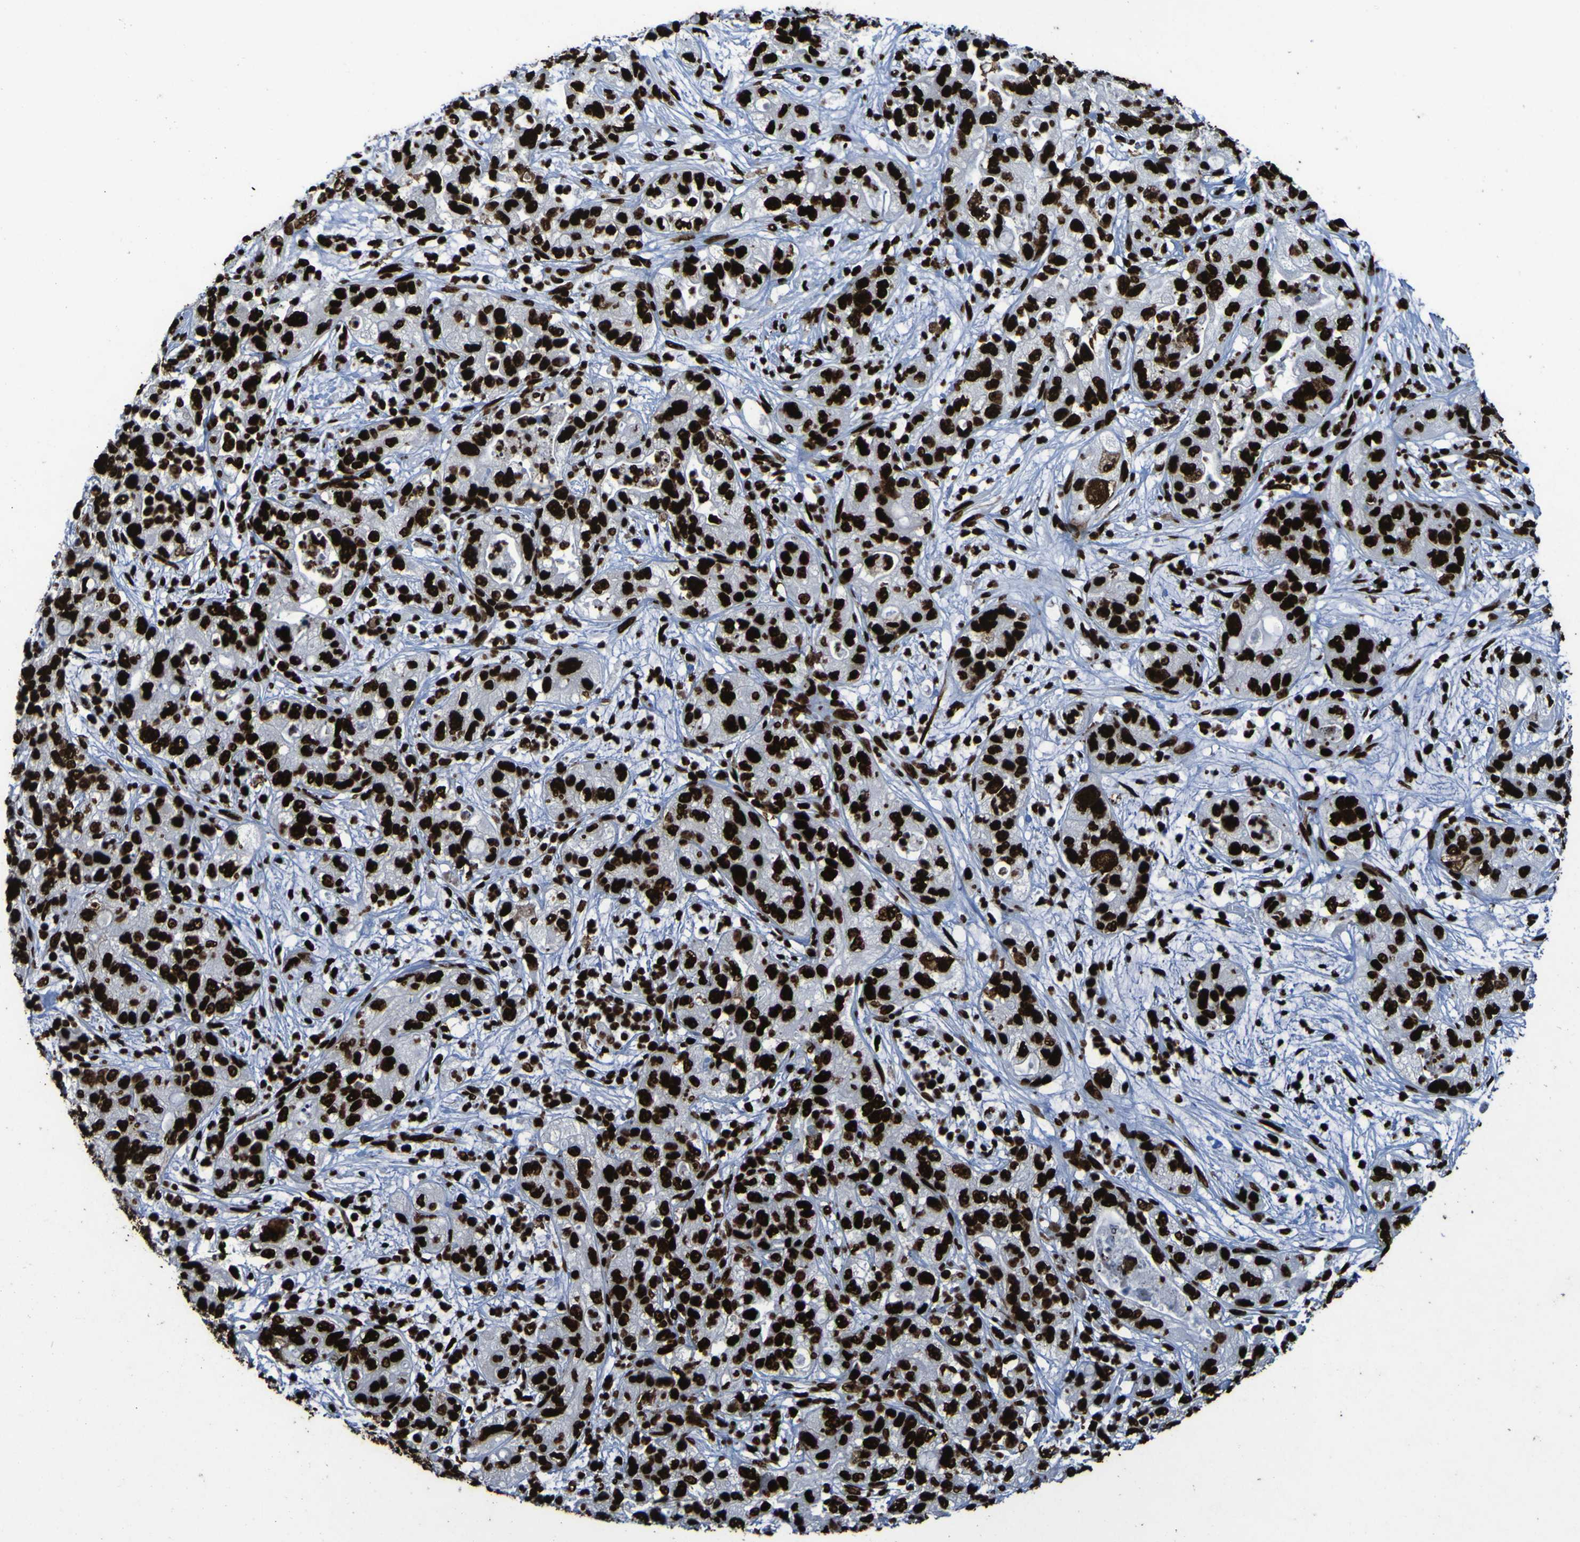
{"staining": {"intensity": "strong", "quantity": ">75%", "location": "nuclear"}, "tissue": "pancreatic cancer", "cell_type": "Tumor cells", "image_type": "cancer", "snomed": [{"axis": "morphology", "description": "Adenocarcinoma, NOS"}, {"axis": "topography", "description": "Pancreas"}], "caption": "Immunohistochemical staining of pancreatic adenocarcinoma exhibits high levels of strong nuclear staining in about >75% of tumor cells. (DAB IHC with brightfield microscopy, high magnification).", "gene": "NPM1", "patient": {"sex": "female", "age": 78}}